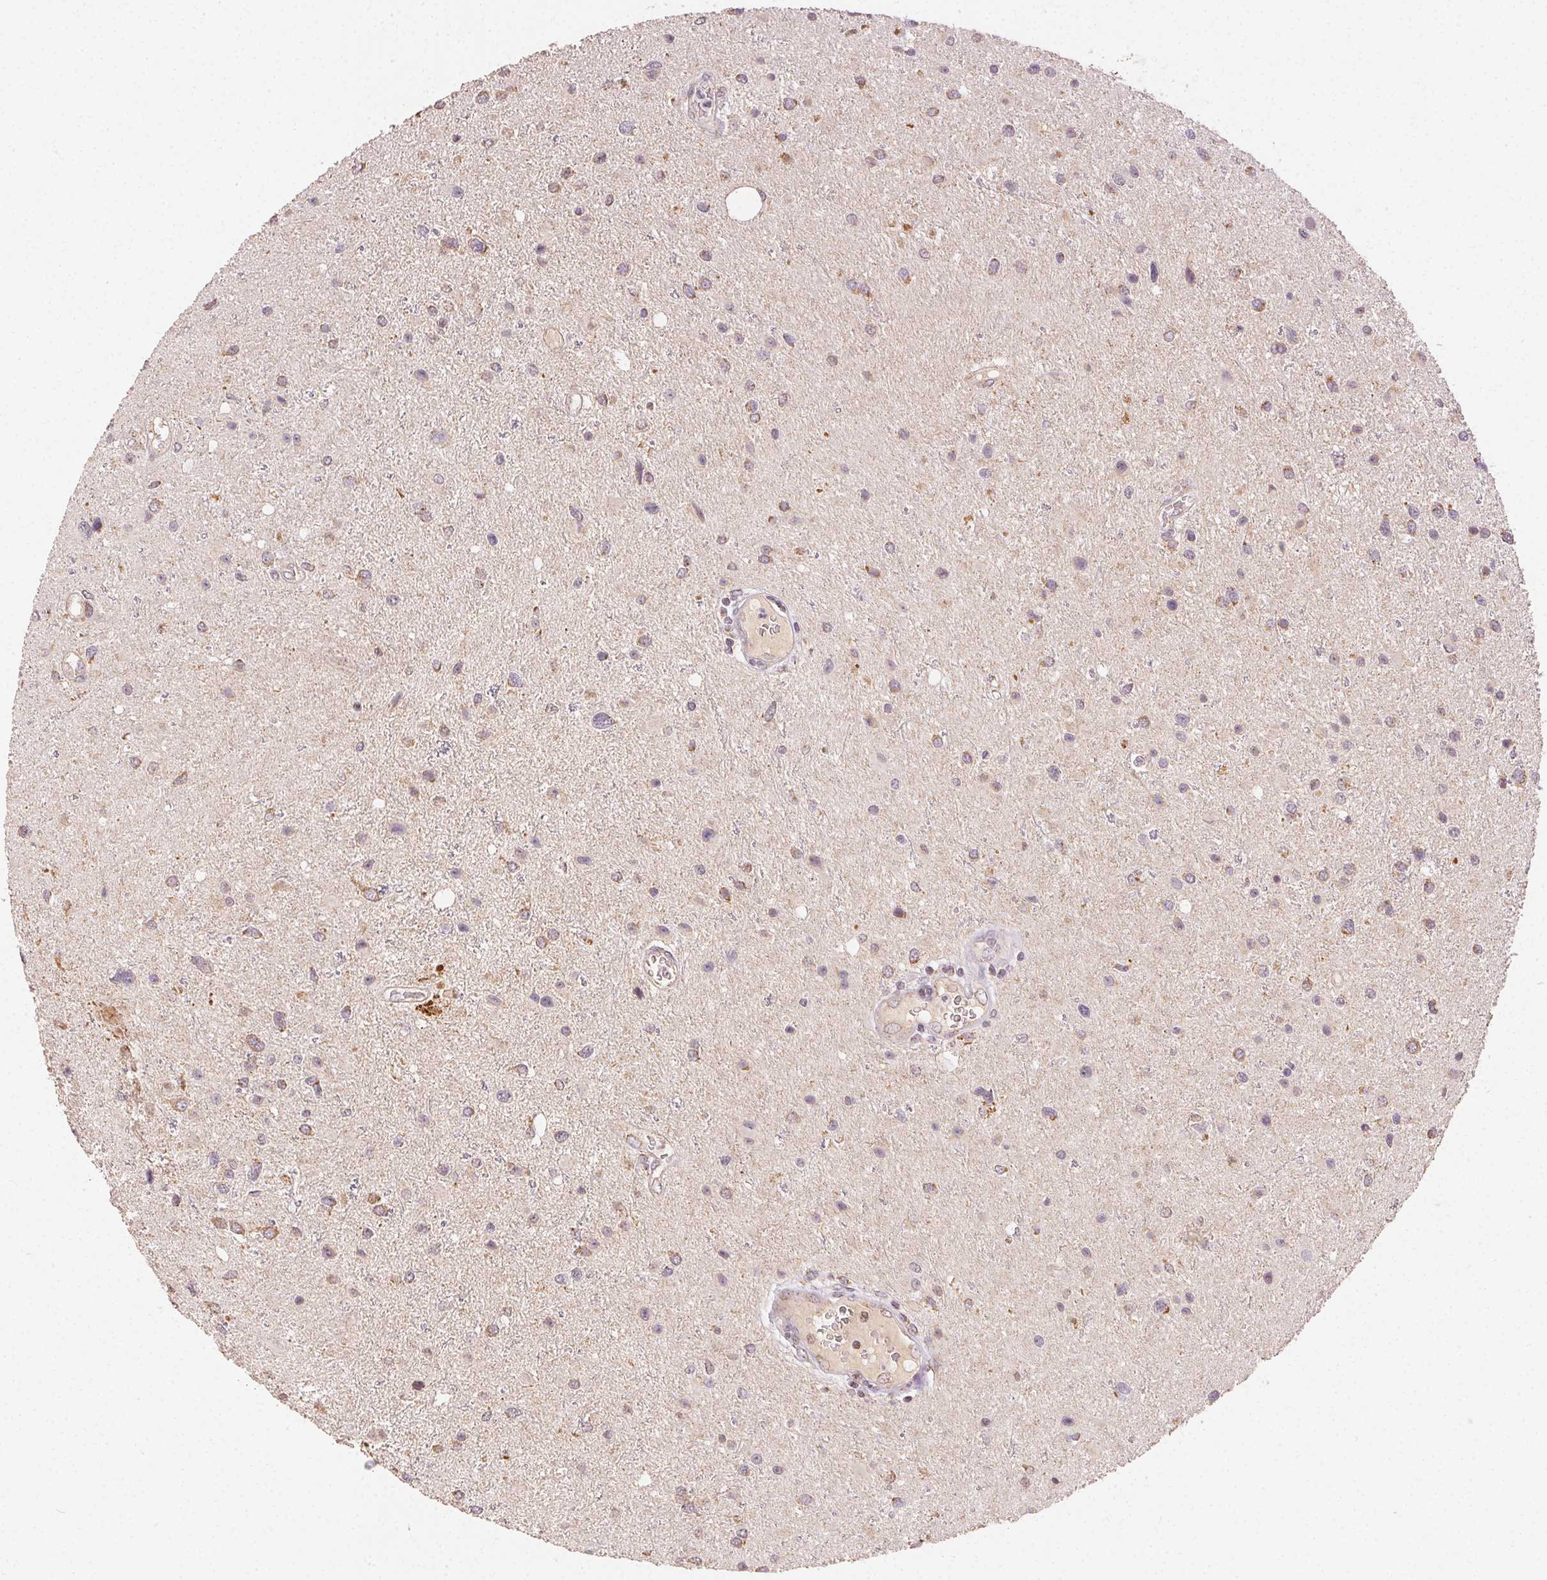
{"staining": {"intensity": "weak", "quantity": "<25%", "location": "cytoplasmic/membranous"}, "tissue": "glioma", "cell_type": "Tumor cells", "image_type": "cancer", "snomed": [{"axis": "morphology", "description": "Glioma, malignant, Low grade"}, {"axis": "topography", "description": "Brain"}], "caption": "Tumor cells show no significant protein expression in low-grade glioma (malignant). (DAB (3,3'-diaminobenzidine) IHC visualized using brightfield microscopy, high magnification).", "gene": "CLASP1", "patient": {"sex": "female", "age": 32}}